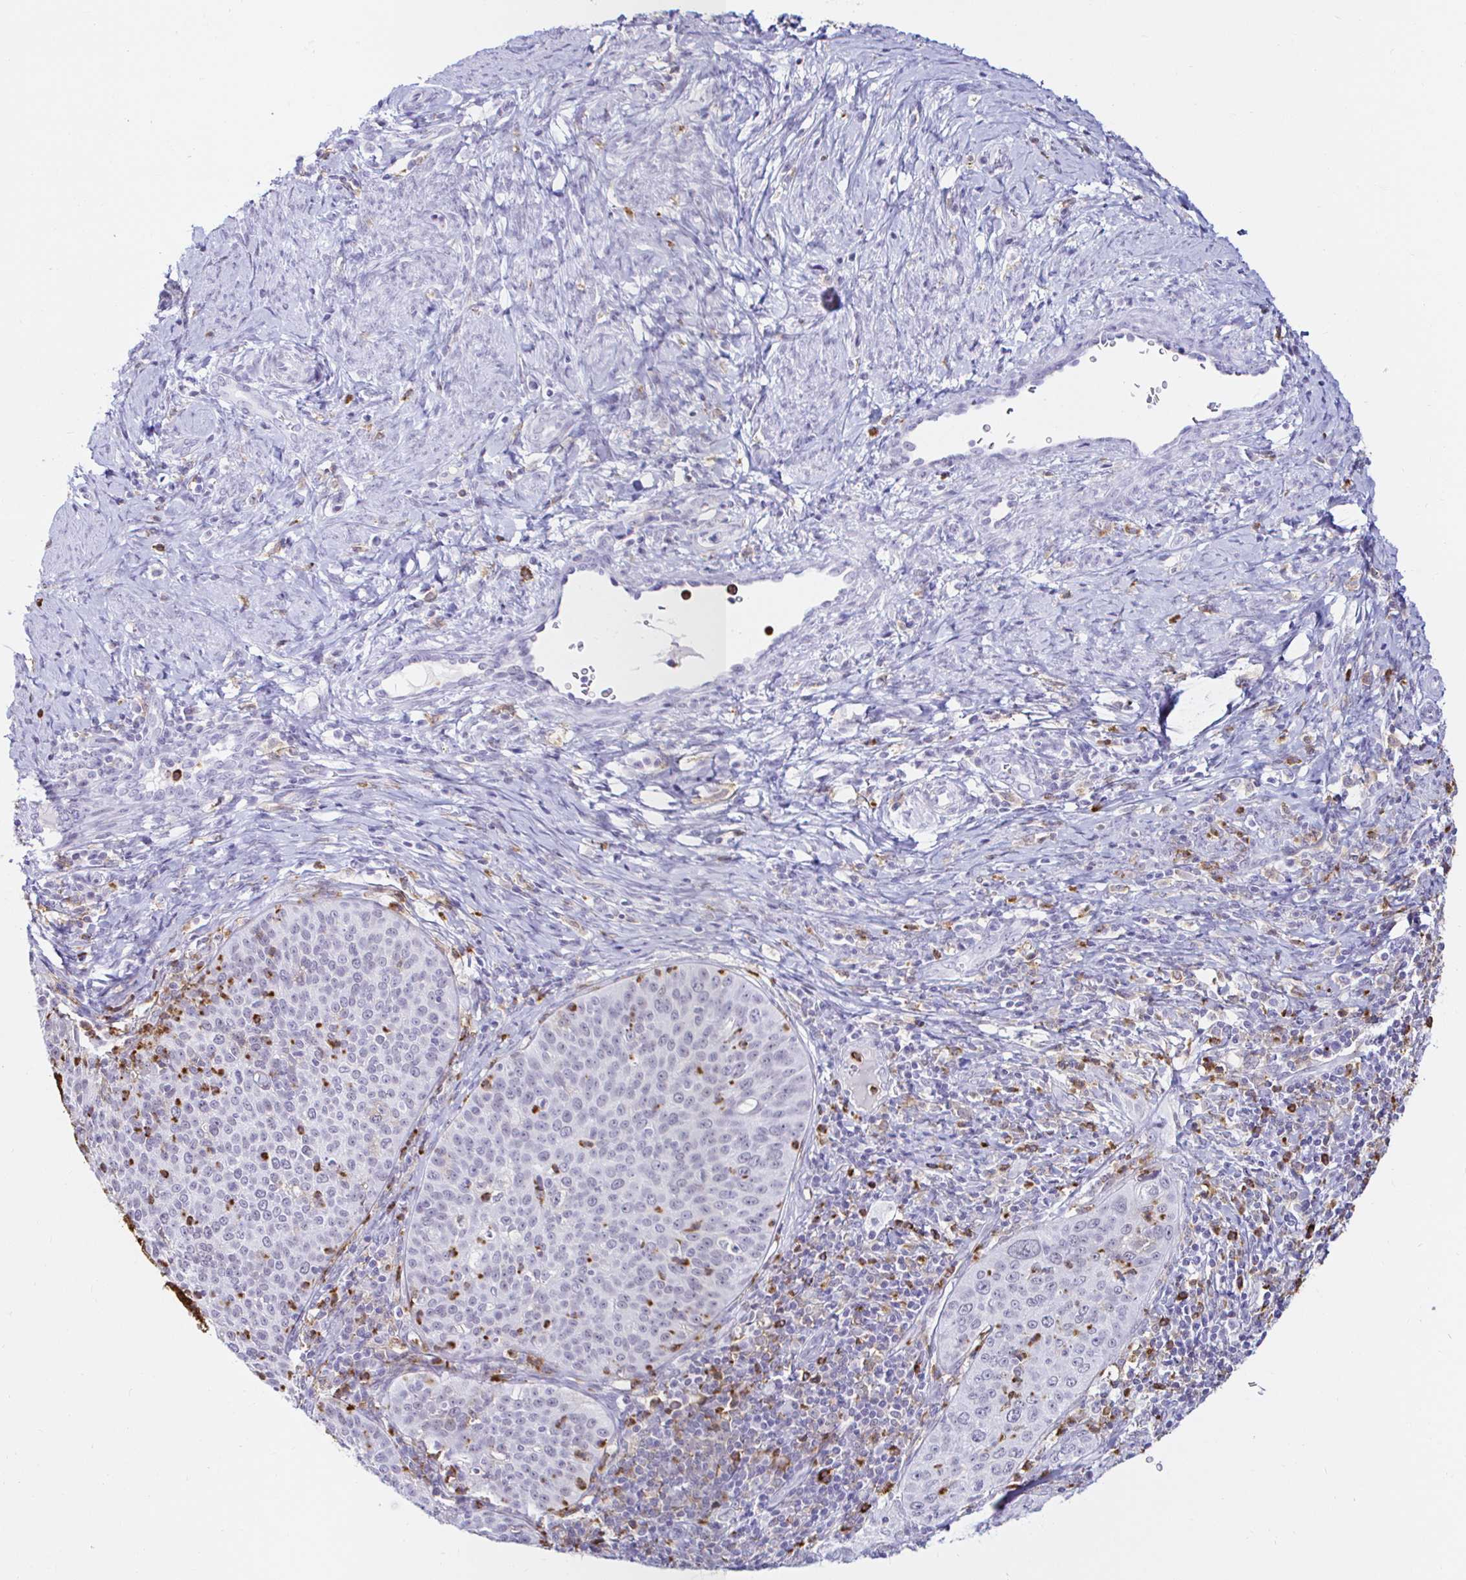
{"staining": {"intensity": "negative", "quantity": "none", "location": "none"}, "tissue": "cervical cancer", "cell_type": "Tumor cells", "image_type": "cancer", "snomed": [{"axis": "morphology", "description": "Squamous cell carcinoma, NOS"}, {"axis": "topography", "description": "Cervix"}], "caption": "Tumor cells show no significant expression in cervical squamous cell carcinoma.", "gene": "CYBB", "patient": {"sex": "female", "age": 30}}